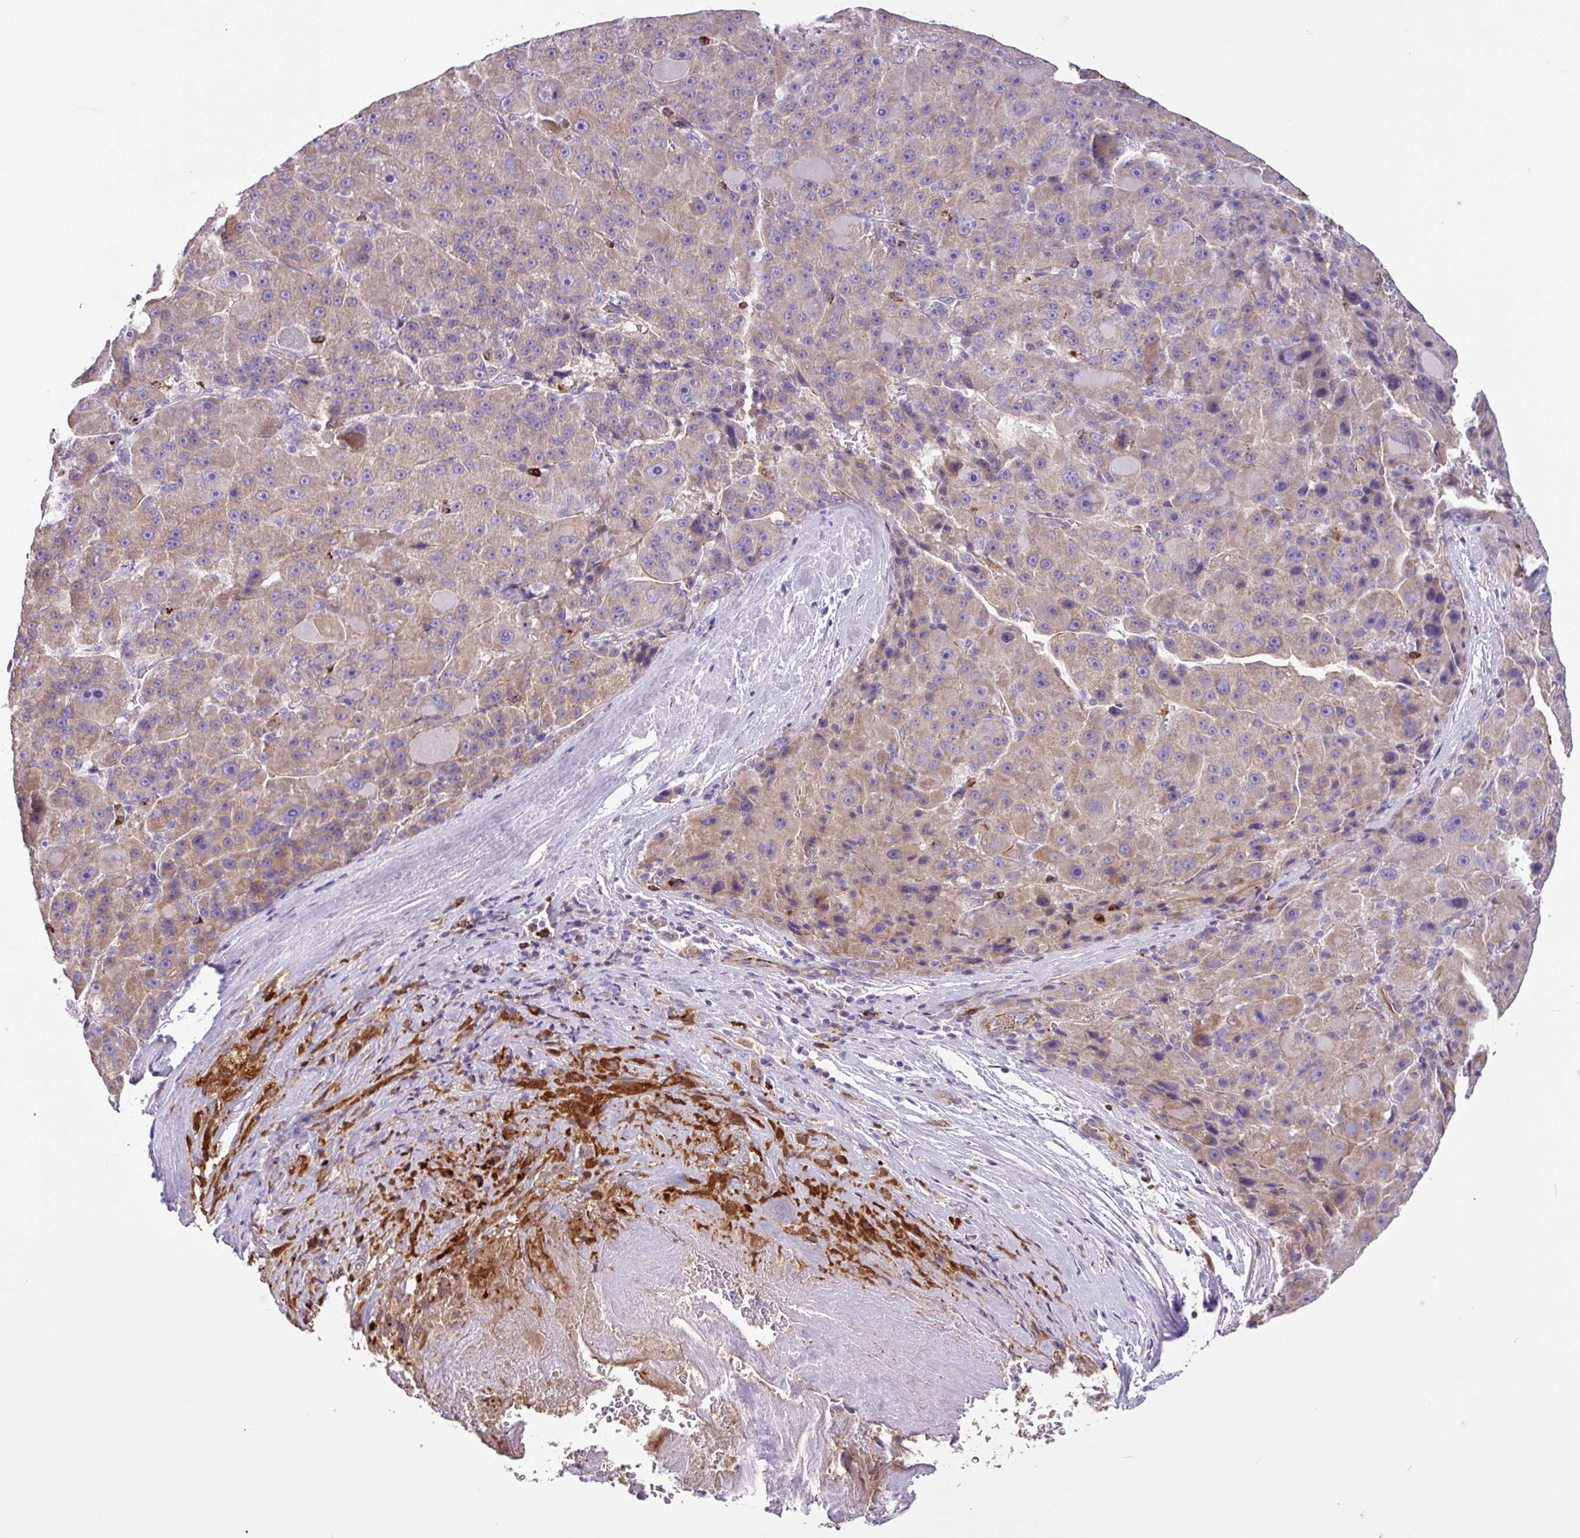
{"staining": {"intensity": "weak", "quantity": "25%-75%", "location": "cytoplasmic/membranous"}, "tissue": "liver cancer", "cell_type": "Tumor cells", "image_type": "cancer", "snomed": [{"axis": "morphology", "description": "Carcinoma, Hepatocellular, NOS"}, {"axis": "topography", "description": "Liver"}], "caption": "Protein staining by IHC reveals weak cytoplasmic/membranous expression in about 25%-75% of tumor cells in liver cancer (hepatocellular carcinoma). (DAB (3,3'-diaminobenzidine) = brown stain, brightfield microscopy at high magnification).", "gene": "MRM2", "patient": {"sex": "male", "age": 76}}